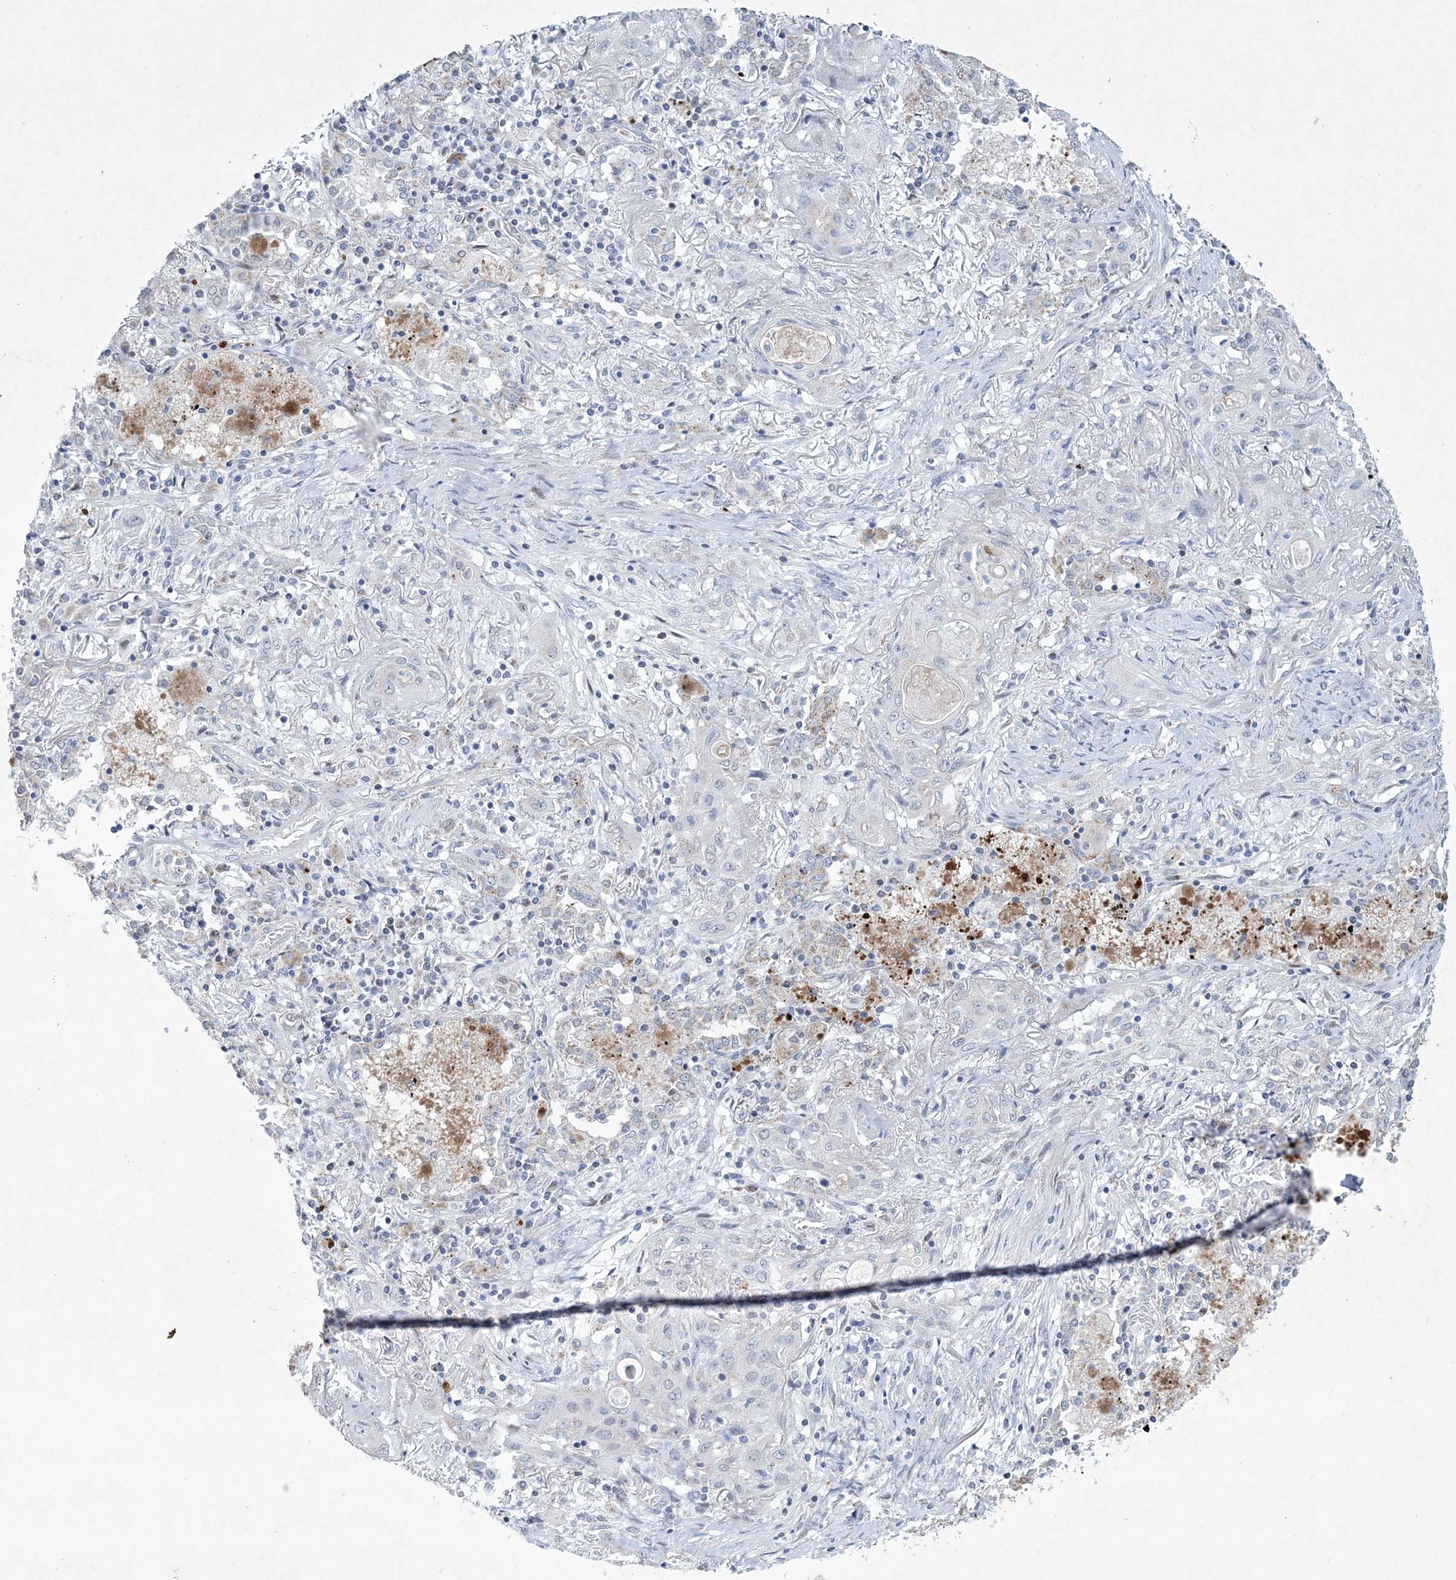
{"staining": {"intensity": "negative", "quantity": "none", "location": "none"}, "tissue": "lung cancer", "cell_type": "Tumor cells", "image_type": "cancer", "snomed": [{"axis": "morphology", "description": "Squamous cell carcinoma, NOS"}, {"axis": "topography", "description": "Lung"}], "caption": "Immunohistochemical staining of human lung cancer exhibits no significant staining in tumor cells. (Immunohistochemistry (ihc), brightfield microscopy, high magnification).", "gene": "CES4A", "patient": {"sex": "female", "age": 47}}